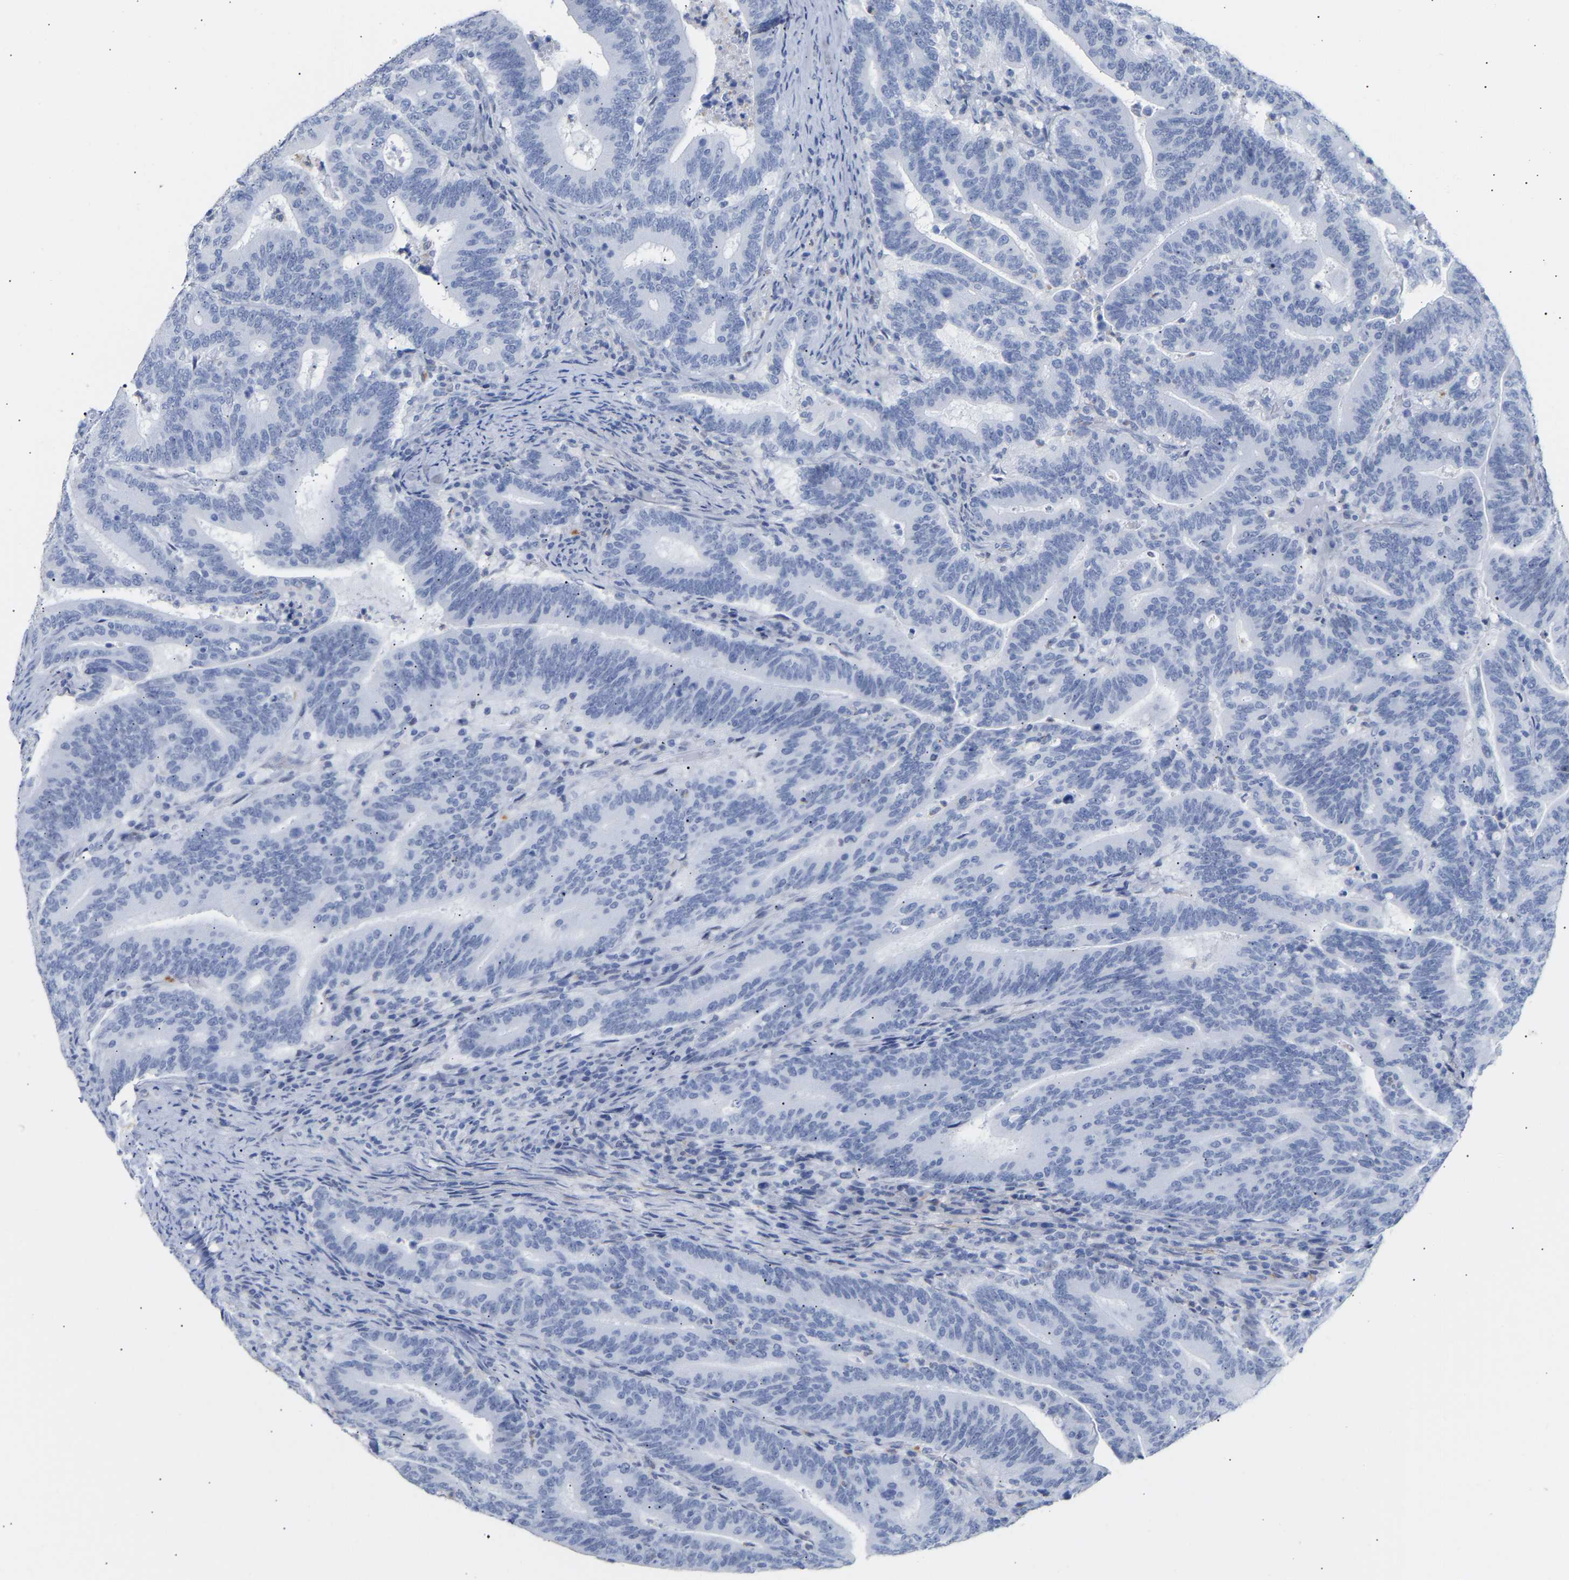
{"staining": {"intensity": "negative", "quantity": "none", "location": "none"}, "tissue": "colorectal cancer", "cell_type": "Tumor cells", "image_type": "cancer", "snomed": [{"axis": "morphology", "description": "Adenocarcinoma, NOS"}, {"axis": "topography", "description": "Colon"}], "caption": "An immunohistochemistry (IHC) histopathology image of adenocarcinoma (colorectal) is shown. There is no staining in tumor cells of adenocarcinoma (colorectal). (Brightfield microscopy of DAB immunohistochemistry (IHC) at high magnification).", "gene": "AMPH", "patient": {"sex": "female", "age": 66}}